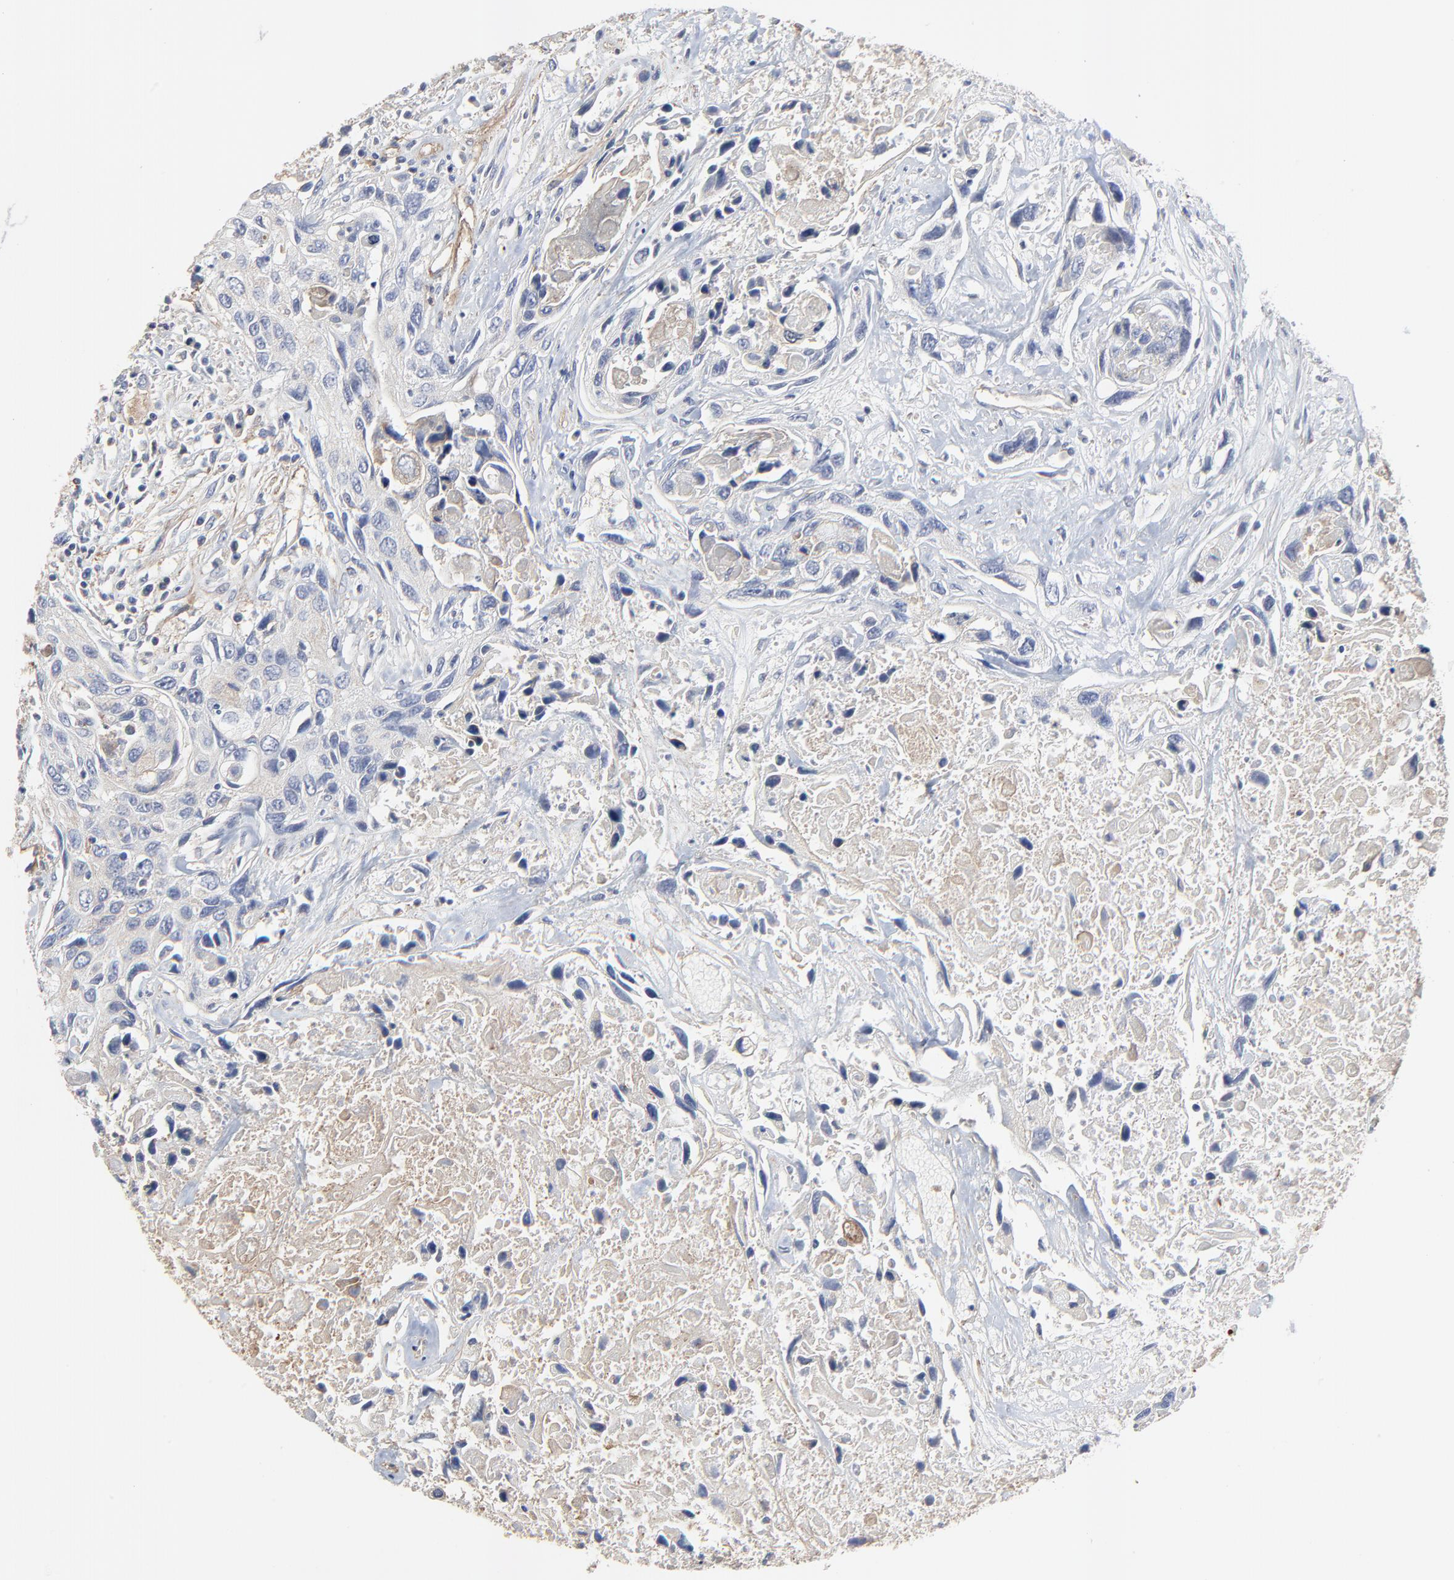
{"staining": {"intensity": "negative", "quantity": "none", "location": "none"}, "tissue": "urothelial cancer", "cell_type": "Tumor cells", "image_type": "cancer", "snomed": [{"axis": "morphology", "description": "Urothelial carcinoma, High grade"}, {"axis": "topography", "description": "Urinary bladder"}], "caption": "IHC photomicrograph of neoplastic tissue: human high-grade urothelial carcinoma stained with DAB (3,3'-diaminobenzidine) reveals no significant protein staining in tumor cells. (Immunohistochemistry (ihc), brightfield microscopy, high magnification).", "gene": "NXF3", "patient": {"sex": "male", "age": 71}}